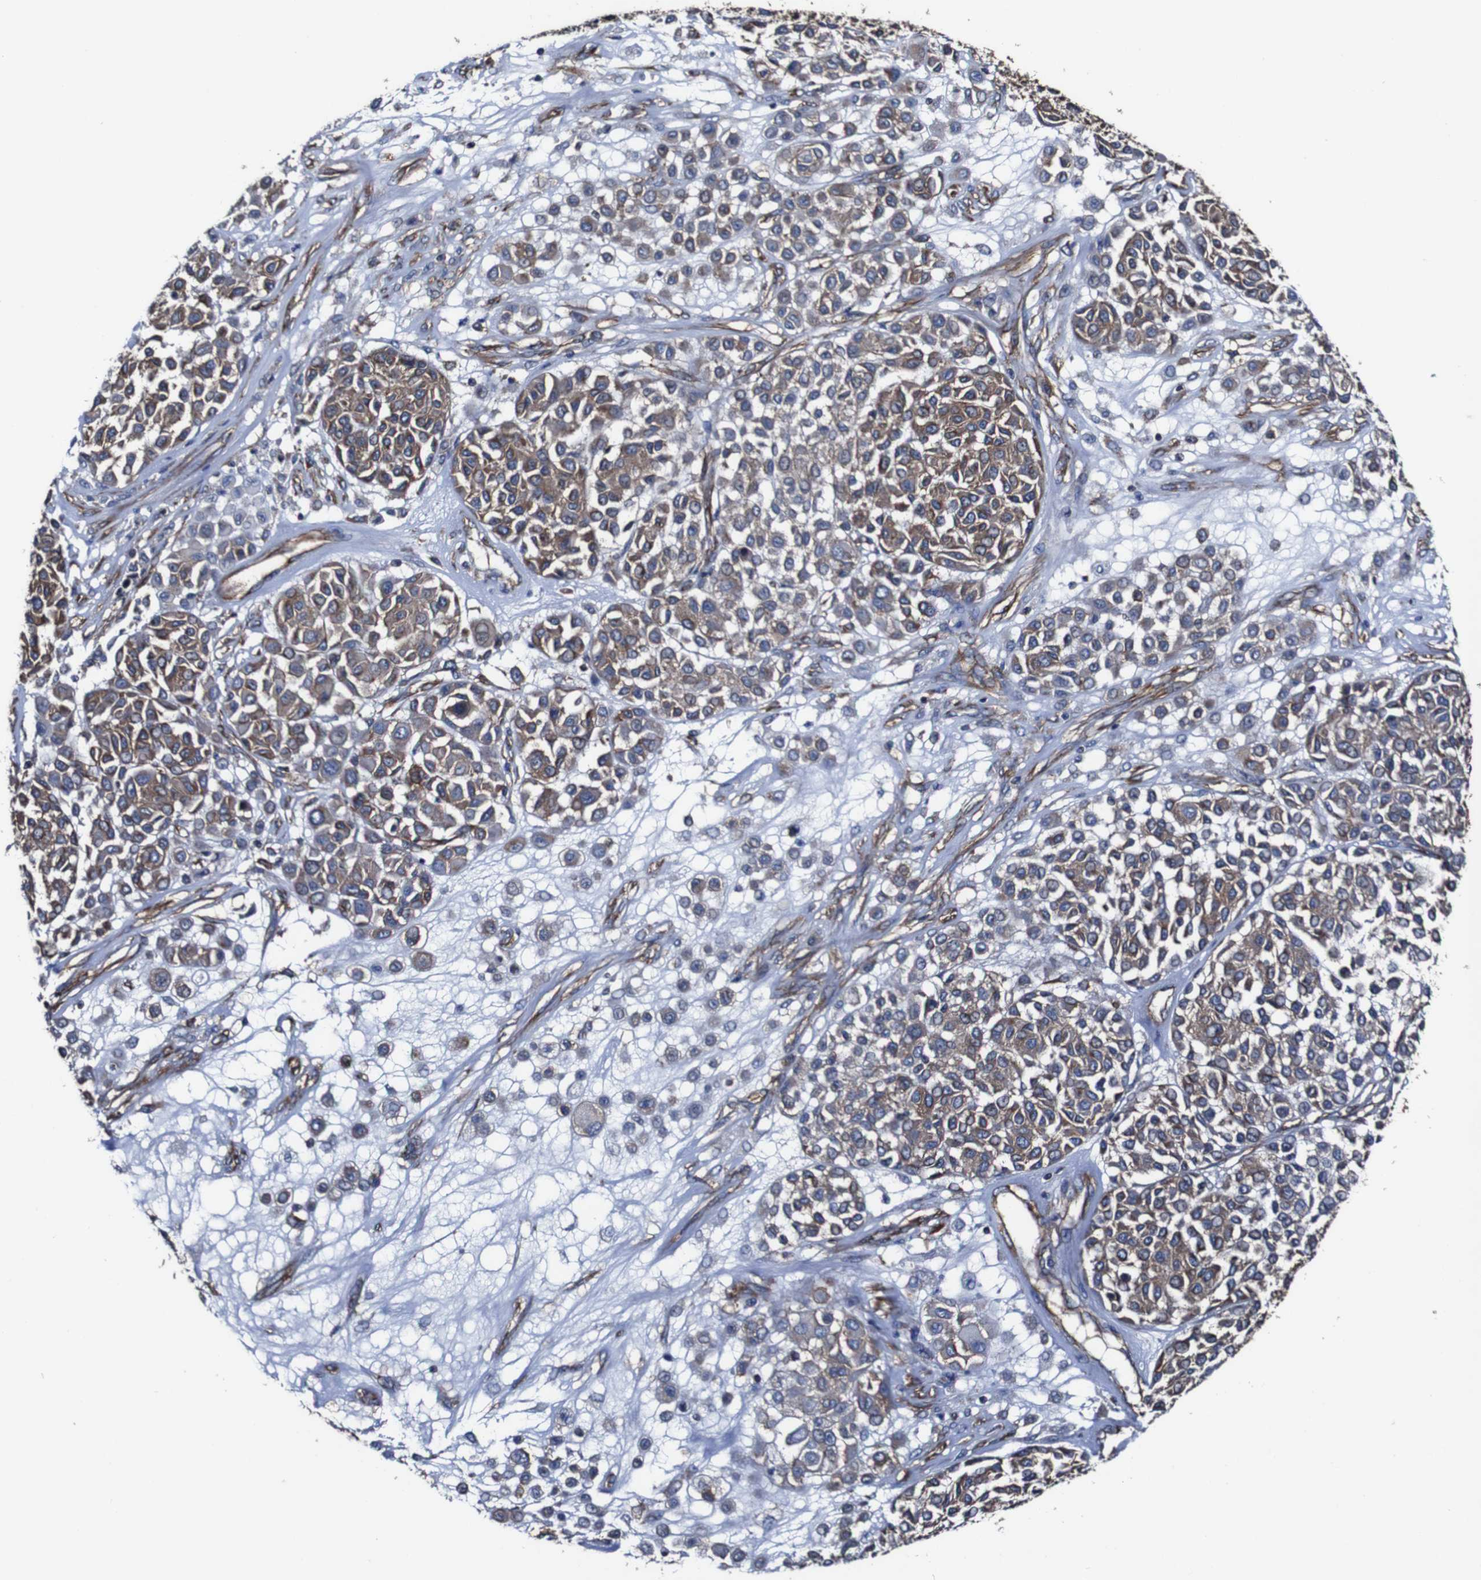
{"staining": {"intensity": "moderate", "quantity": ">75%", "location": "cytoplasmic/membranous"}, "tissue": "melanoma", "cell_type": "Tumor cells", "image_type": "cancer", "snomed": [{"axis": "morphology", "description": "Malignant melanoma, Metastatic site"}, {"axis": "topography", "description": "Soft tissue"}], "caption": "The micrograph shows immunohistochemical staining of malignant melanoma (metastatic site). There is moderate cytoplasmic/membranous staining is present in about >75% of tumor cells.", "gene": "CSF1R", "patient": {"sex": "male", "age": 41}}